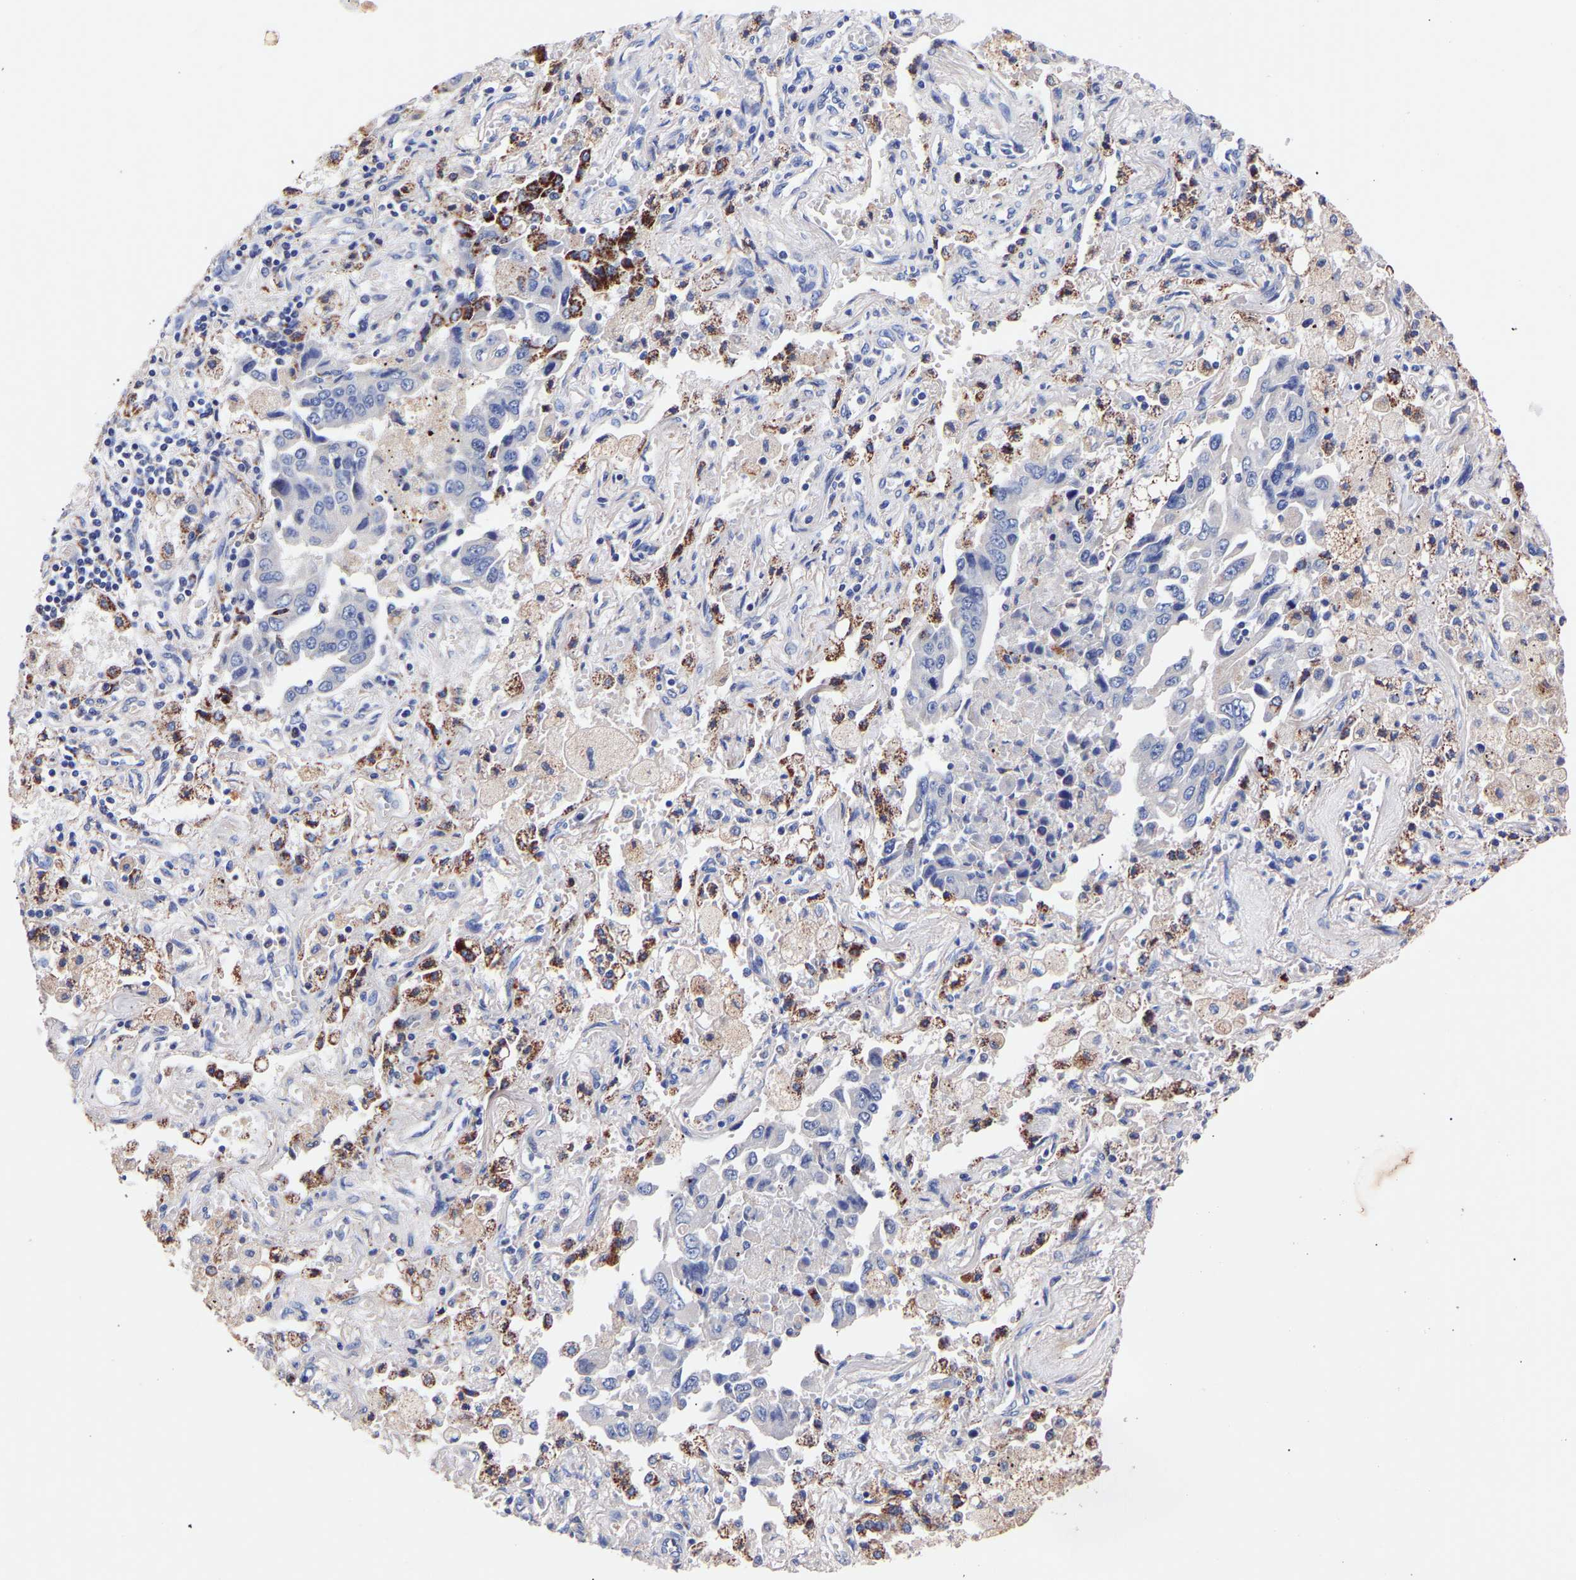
{"staining": {"intensity": "negative", "quantity": "none", "location": "none"}, "tissue": "lung cancer", "cell_type": "Tumor cells", "image_type": "cancer", "snomed": [{"axis": "morphology", "description": "Adenocarcinoma, NOS"}, {"axis": "topography", "description": "Lung"}], "caption": "High magnification brightfield microscopy of adenocarcinoma (lung) stained with DAB (brown) and counterstained with hematoxylin (blue): tumor cells show no significant expression.", "gene": "SEM1", "patient": {"sex": "female", "age": 65}}